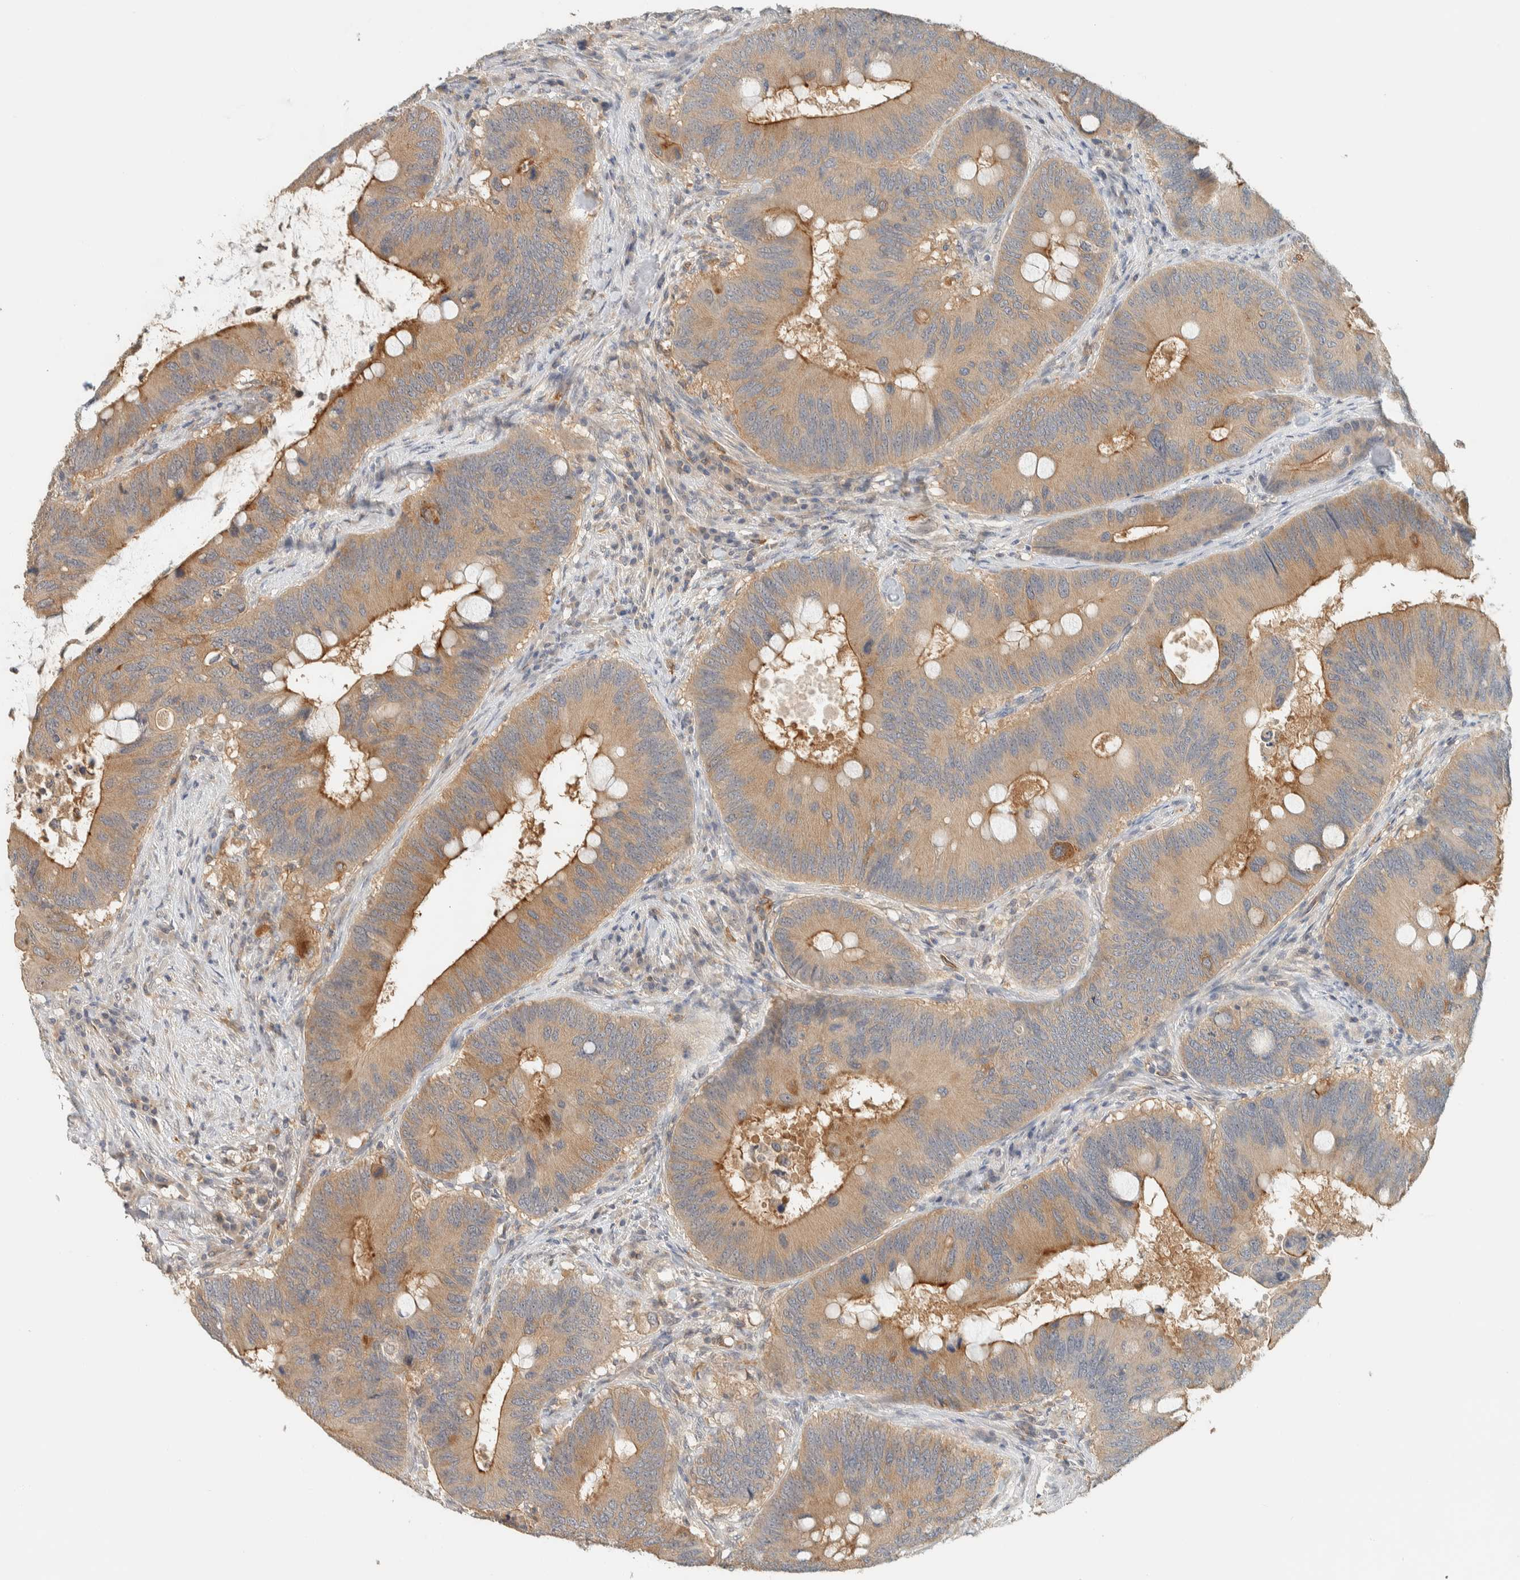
{"staining": {"intensity": "strong", "quantity": ">75%", "location": "cytoplasmic/membranous"}, "tissue": "colorectal cancer", "cell_type": "Tumor cells", "image_type": "cancer", "snomed": [{"axis": "morphology", "description": "Adenocarcinoma, NOS"}, {"axis": "topography", "description": "Colon"}], "caption": "DAB immunohistochemical staining of human colorectal cancer (adenocarcinoma) demonstrates strong cytoplasmic/membranous protein positivity in approximately >75% of tumor cells. Using DAB (3,3'-diaminobenzidine) (brown) and hematoxylin (blue) stains, captured at high magnification using brightfield microscopy.", "gene": "RAB11FIP1", "patient": {"sex": "male", "age": 71}}